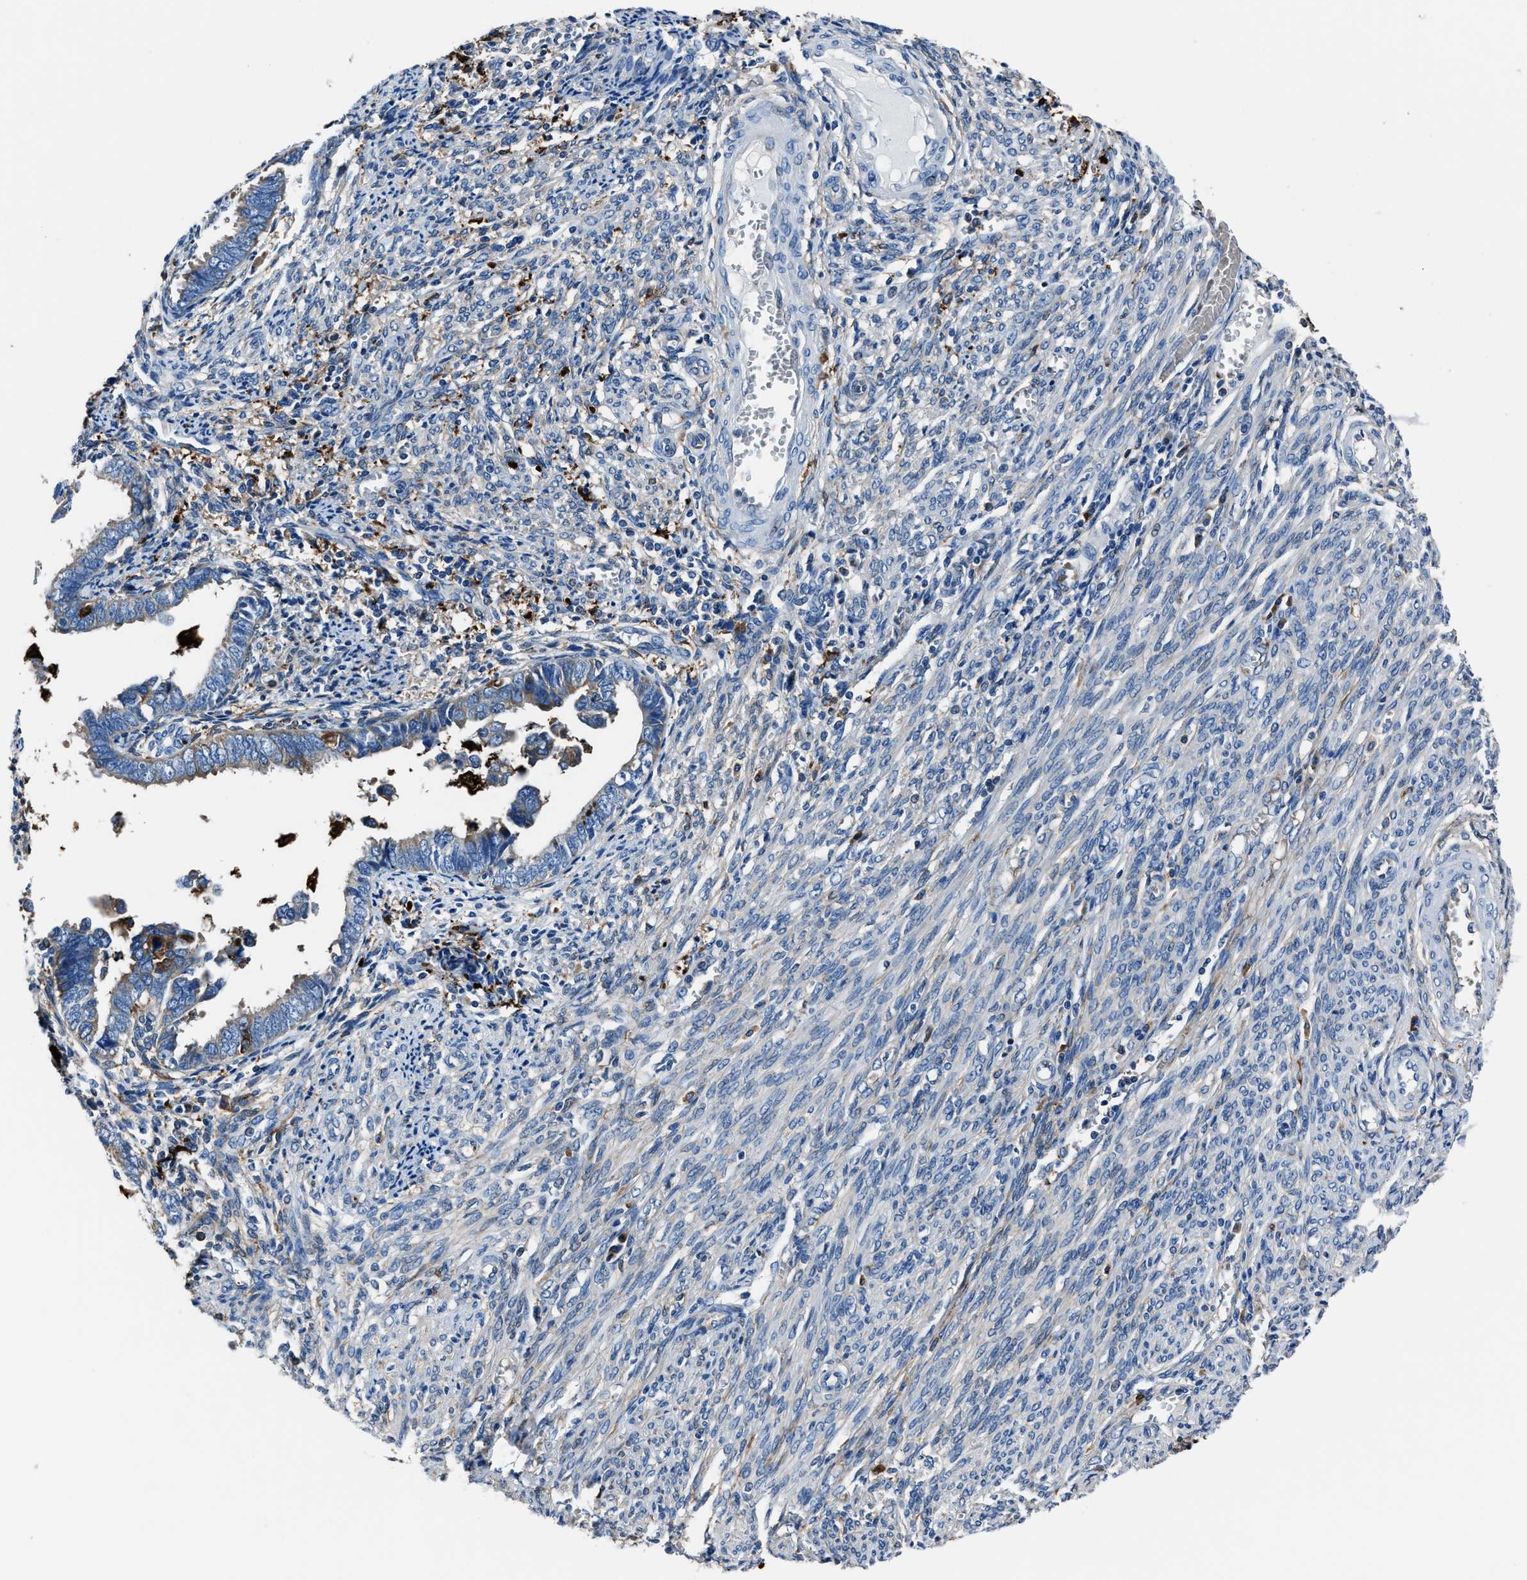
{"staining": {"intensity": "weak", "quantity": "25%-75%", "location": "cytoplasmic/membranous"}, "tissue": "endometrial cancer", "cell_type": "Tumor cells", "image_type": "cancer", "snomed": [{"axis": "morphology", "description": "Adenocarcinoma, NOS"}, {"axis": "topography", "description": "Endometrium"}], "caption": "Adenocarcinoma (endometrial) was stained to show a protein in brown. There is low levels of weak cytoplasmic/membranous staining in about 25%-75% of tumor cells. The staining was performed using DAB, with brown indicating positive protein expression. Nuclei are stained blue with hematoxylin.", "gene": "FTL", "patient": {"sex": "female", "age": 75}}